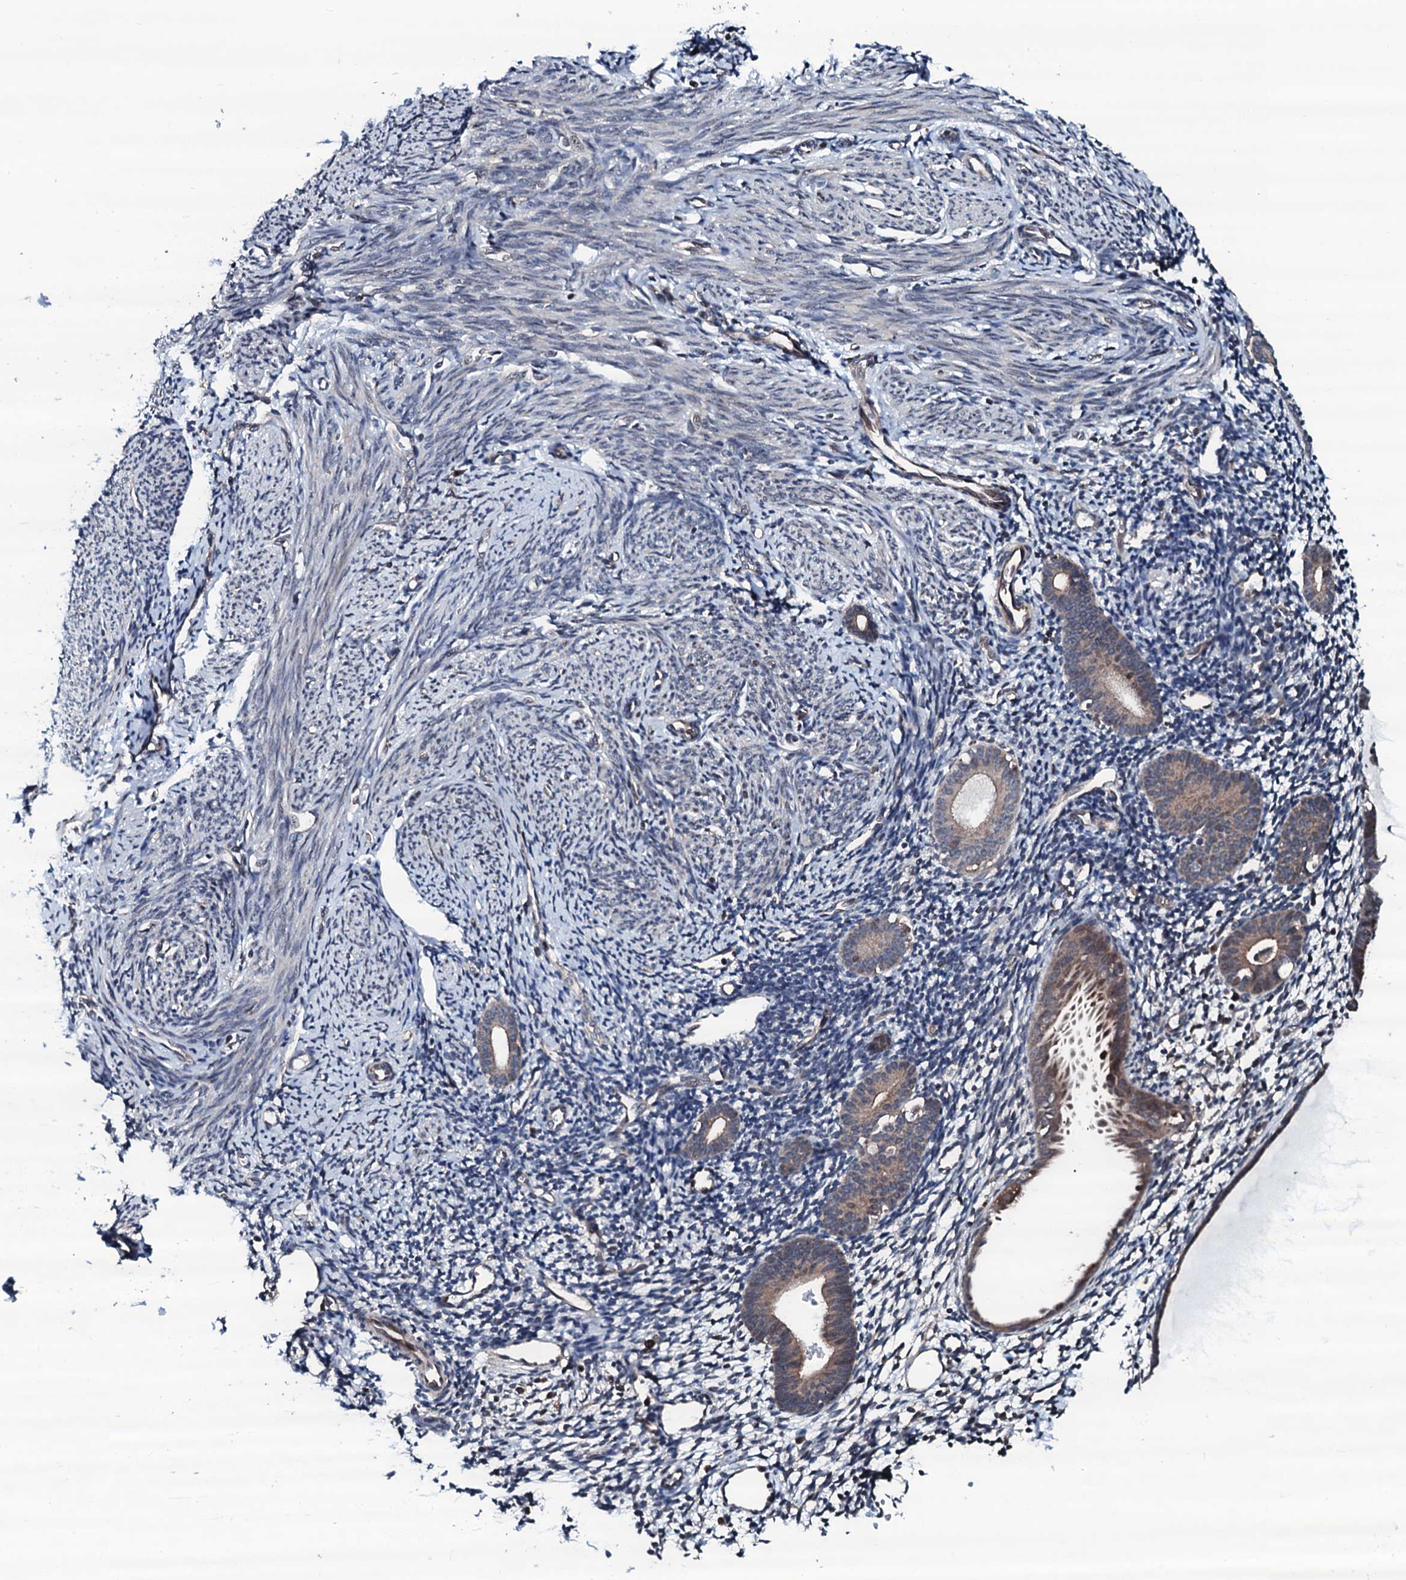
{"staining": {"intensity": "negative", "quantity": "none", "location": "none"}, "tissue": "endometrium", "cell_type": "Cells in endometrial stroma", "image_type": "normal", "snomed": [{"axis": "morphology", "description": "Normal tissue, NOS"}, {"axis": "topography", "description": "Endometrium"}], "caption": "High magnification brightfield microscopy of normal endometrium stained with DAB (brown) and counterstained with hematoxylin (blue): cells in endometrial stroma show no significant expression.", "gene": "OGFOD2", "patient": {"sex": "female", "age": 56}}